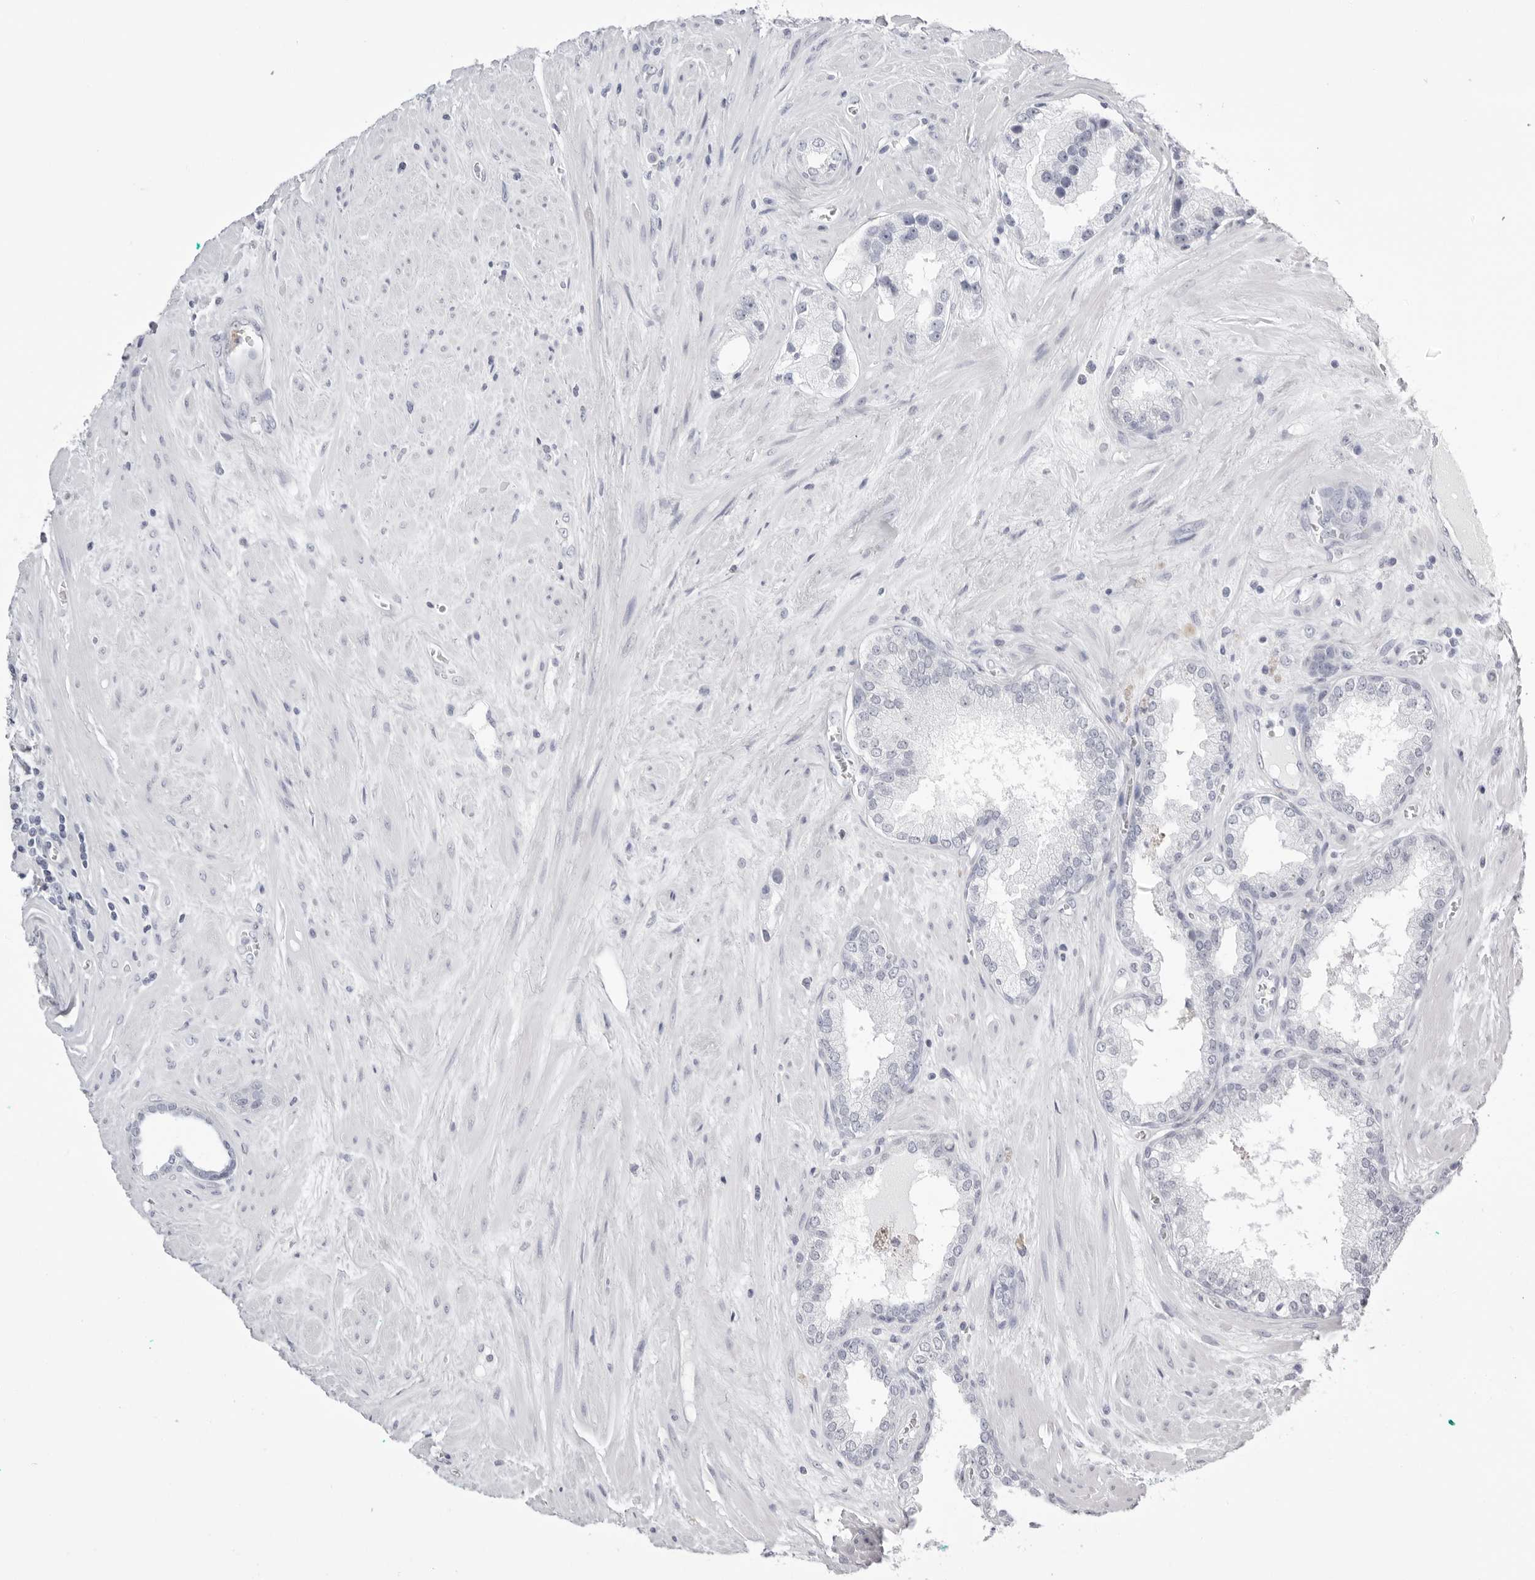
{"staining": {"intensity": "negative", "quantity": "none", "location": "none"}, "tissue": "prostate cancer", "cell_type": "Tumor cells", "image_type": "cancer", "snomed": [{"axis": "morphology", "description": "Adenocarcinoma, Low grade"}, {"axis": "topography", "description": "Prostate"}], "caption": "A histopathology image of prostate cancer (adenocarcinoma (low-grade)) stained for a protein shows no brown staining in tumor cells.", "gene": "TMOD4", "patient": {"sex": "male", "age": 62}}